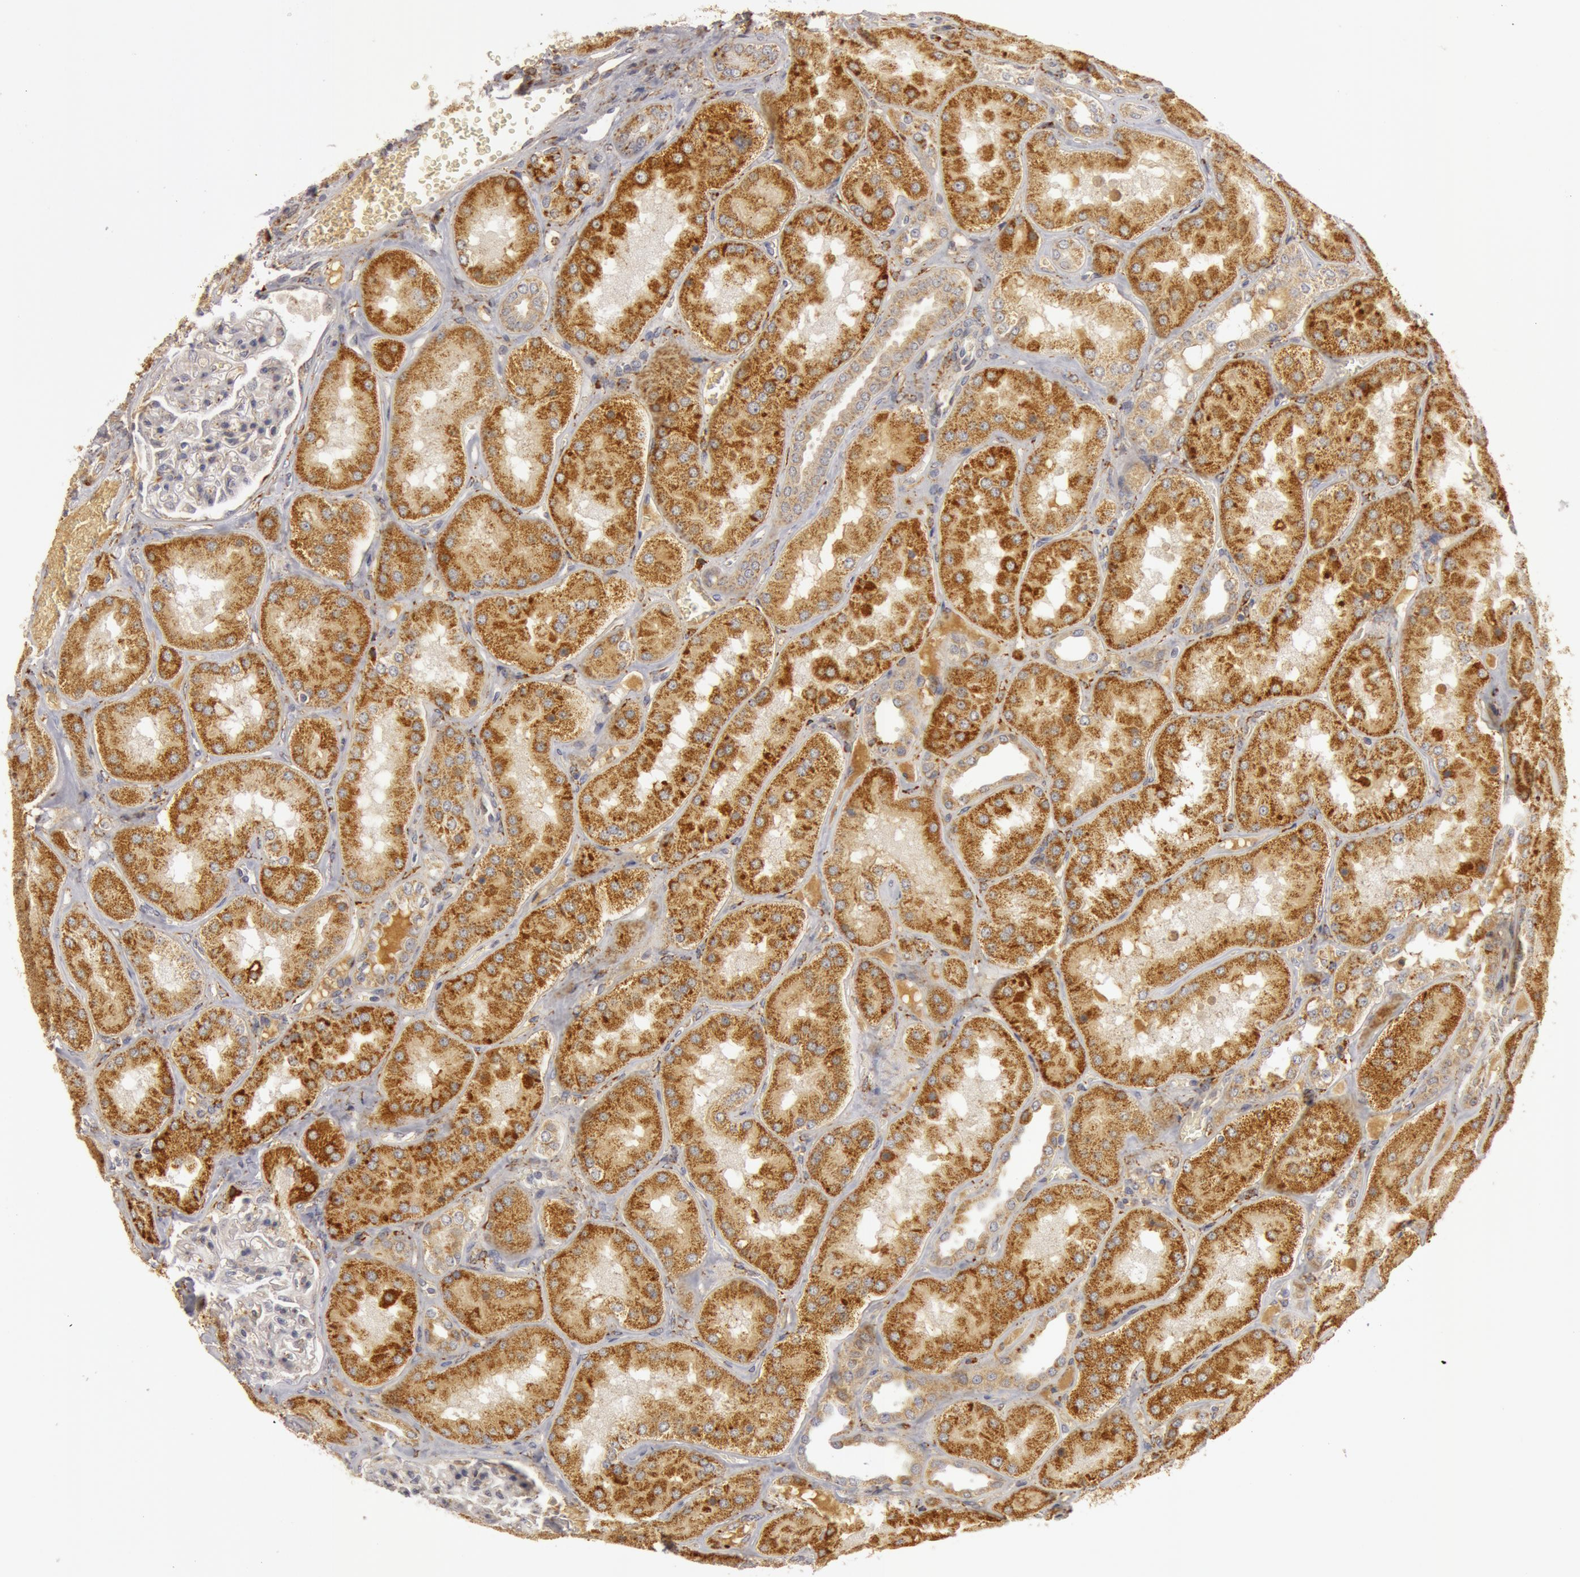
{"staining": {"intensity": "negative", "quantity": "none", "location": "none"}, "tissue": "kidney", "cell_type": "Cells in glomeruli", "image_type": "normal", "snomed": [{"axis": "morphology", "description": "Normal tissue, NOS"}, {"axis": "topography", "description": "Kidney"}], "caption": "The image displays no significant staining in cells in glomeruli of kidney.", "gene": "C7", "patient": {"sex": "female", "age": 56}}